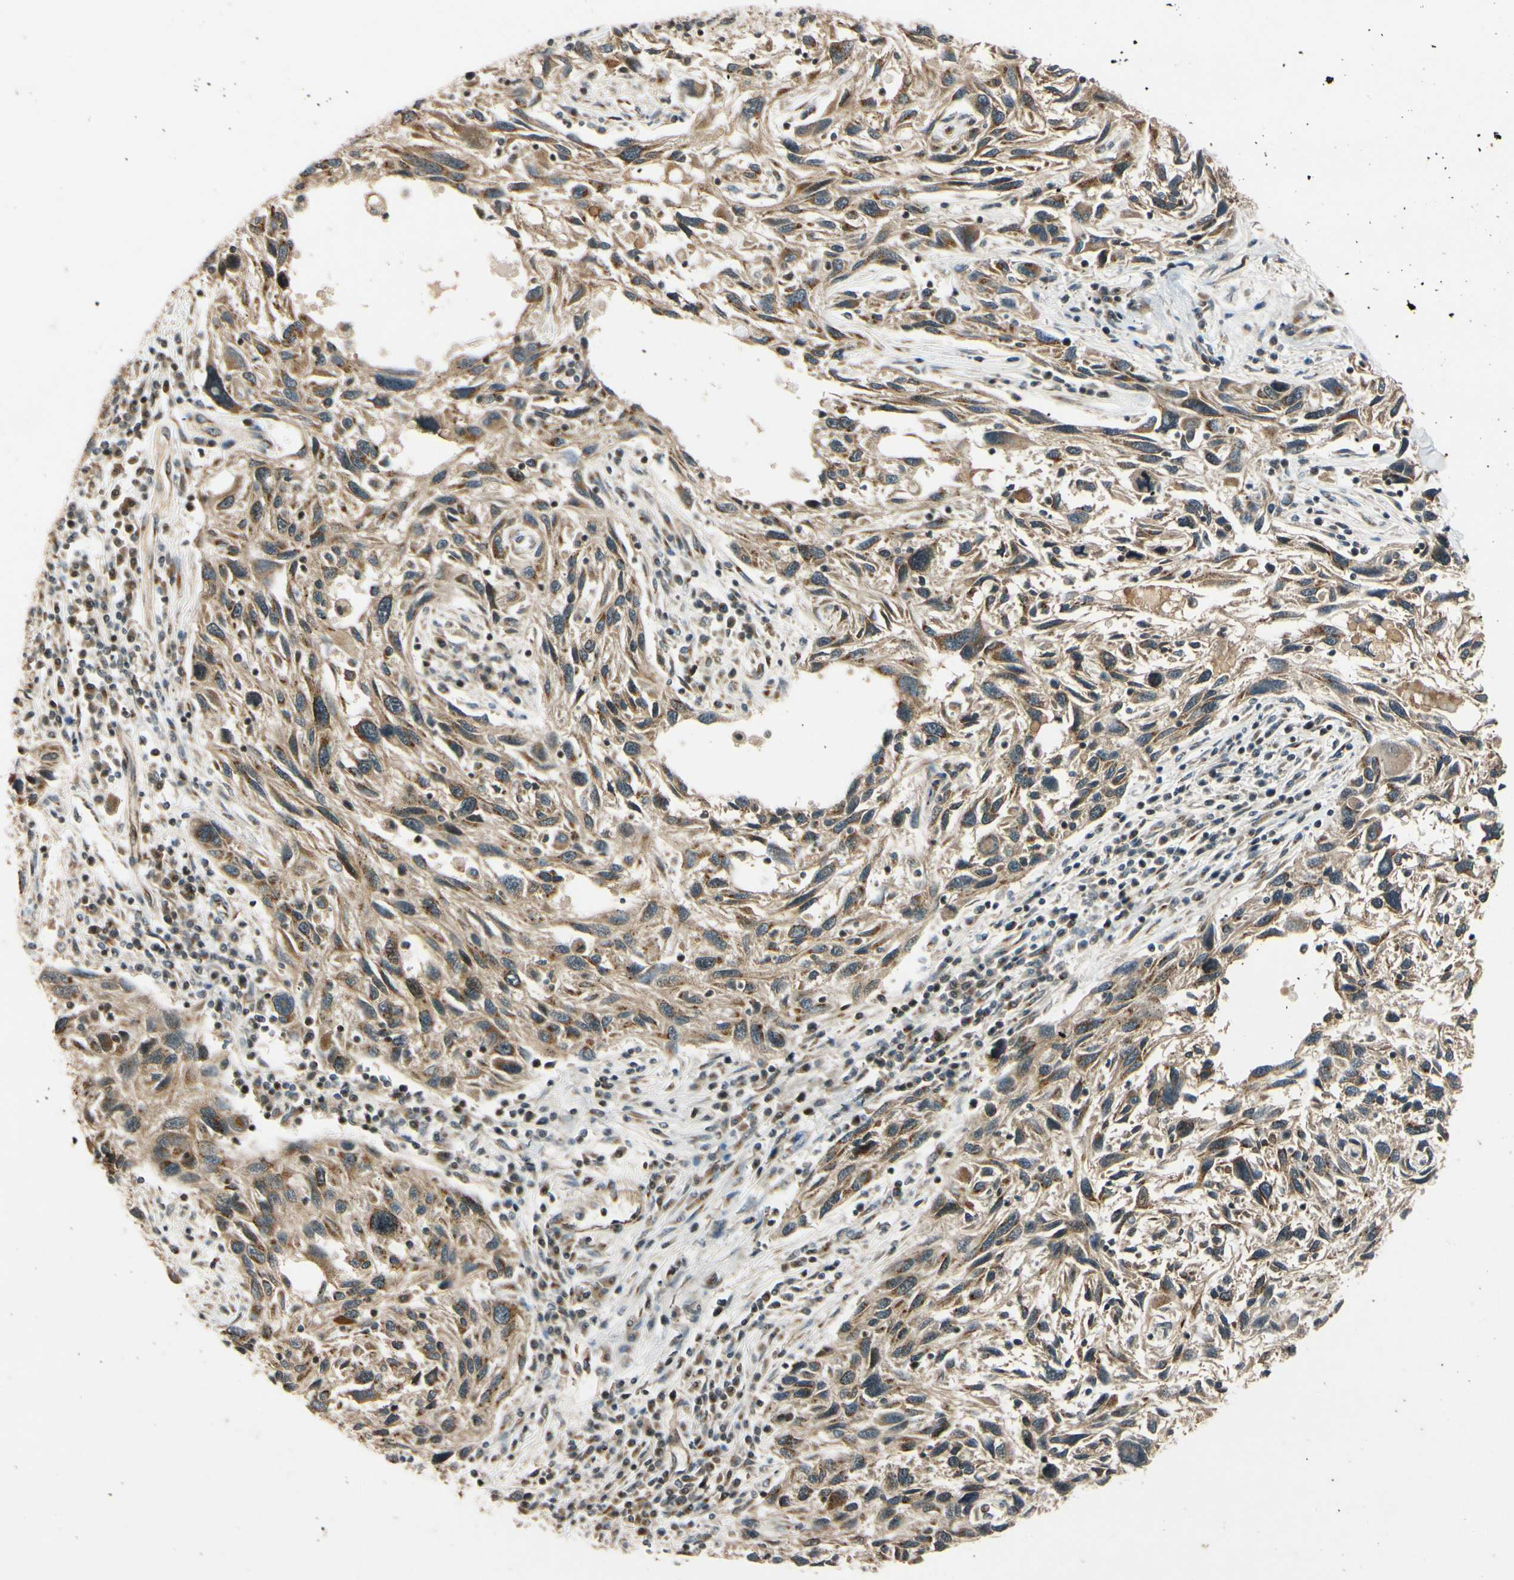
{"staining": {"intensity": "weak", "quantity": "25%-75%", "location": "cytoplasmic/membranous"}, "tissue": "melanoma", "cell_type": "Tumor cells", "image_type": "cancer", "snomed": [{"axis": "morphology", "description": "Malignant melanoma, NOS"}, {"axis": "topography", "description": "Skin"}], "caption": "About 25%-75% of tumor cells in human malignant melanoma demonstrate weak cytoplasmic/membranous protein staining as visualized by brown immunohistochemical staining.", "gene": "NEO1", "patient": {"sex": "male", "age": 53}}